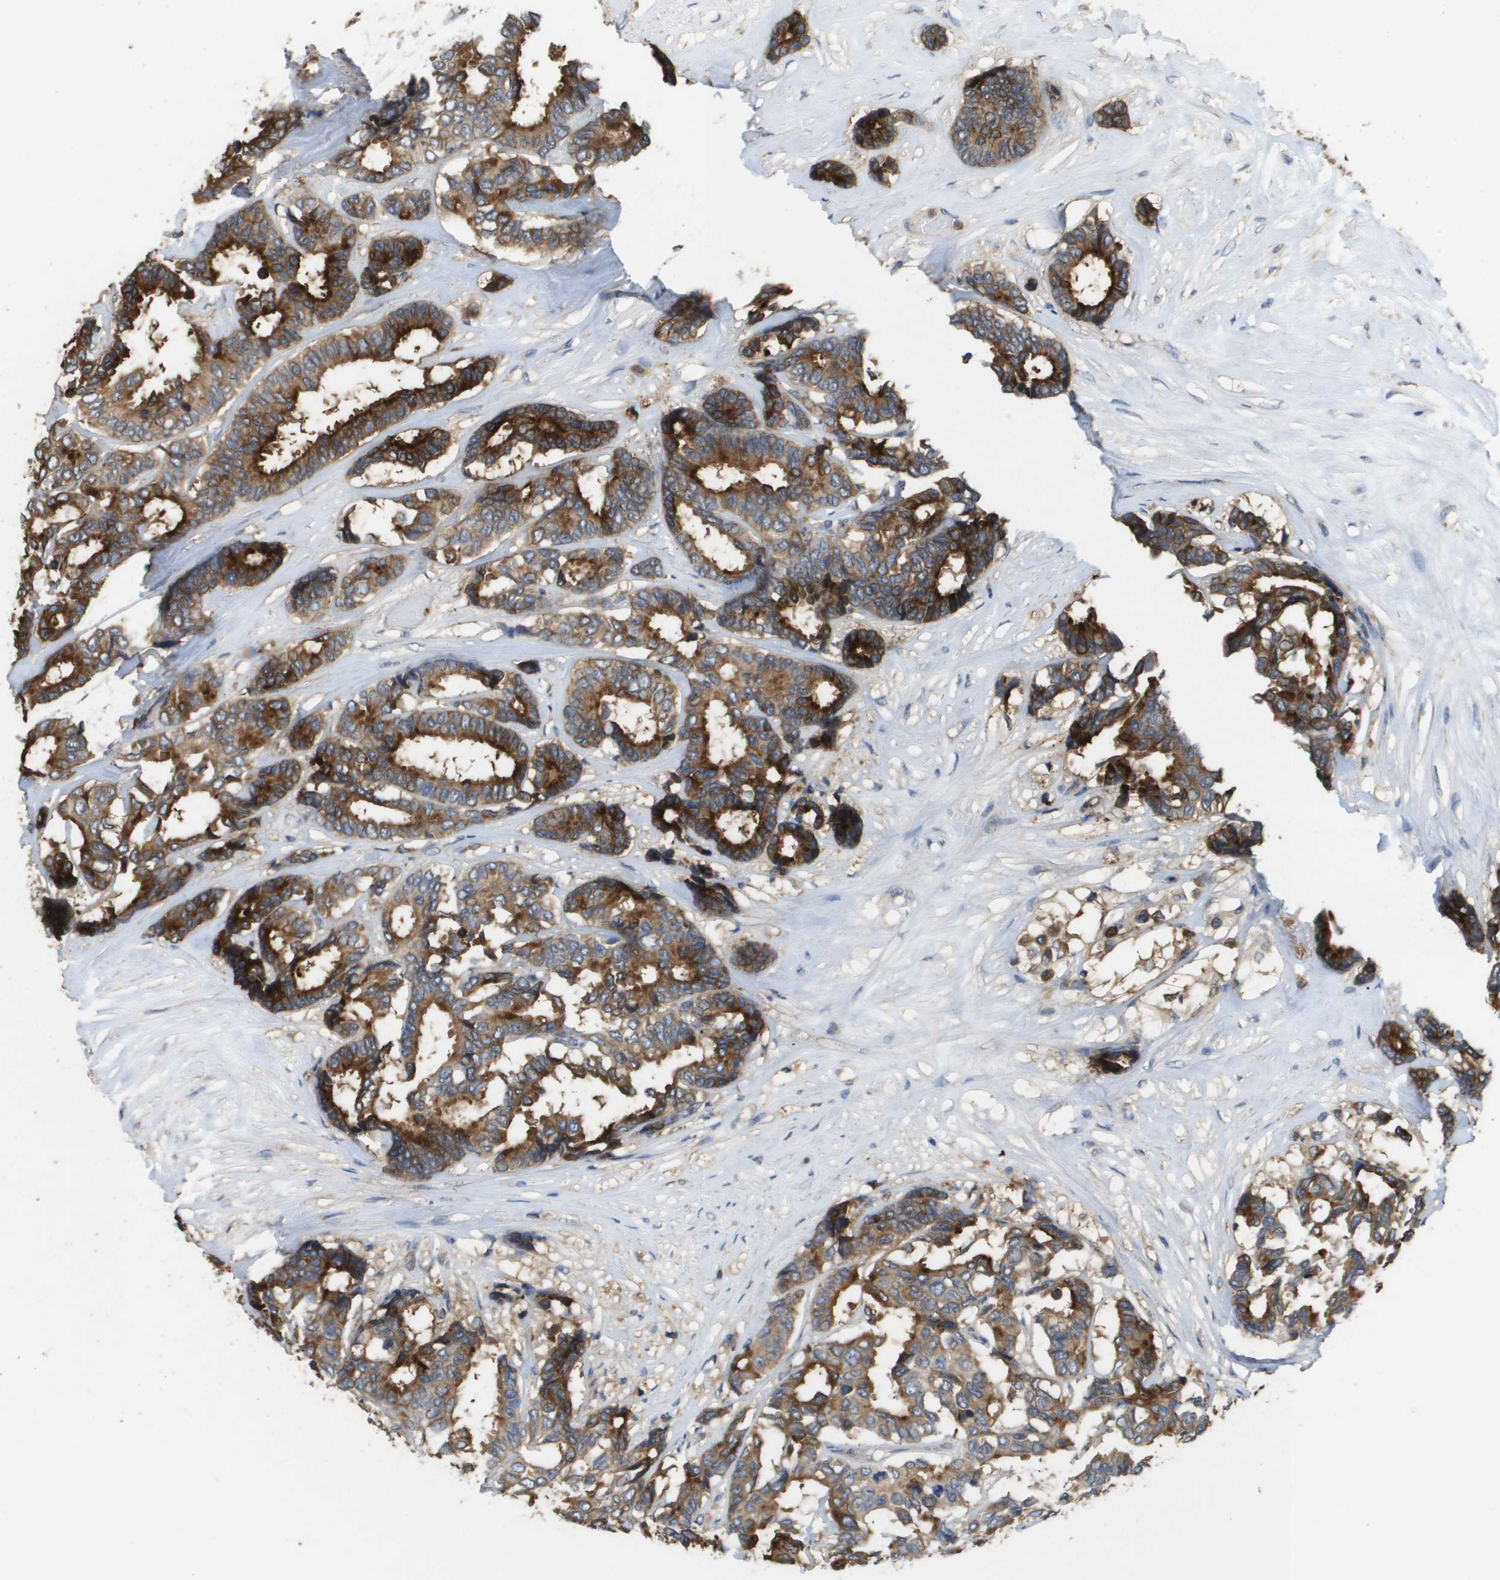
{"staining": {"intensity": "strong", "quantity": ">75%", "location": "cytoplasmic/membranous"}, "tissue": "breast cancer", "cell_type": "Tumor cells", "image_type": "cancer", "snomed": [{"axis": "morphology", "description": "Duct carcinoma"}, {"axis": "topography", "description": "Breast"}], "caption": "DAB (3,3'-diaminobenzidine) immunohistochemical staining of human breast invasive ductal carcinoma reveals strong cytoplasmic/membranous protein positivity in about >75% of tumor cells.", "gene": "RAB27B", "patient": {"sex": "female", "age": 87}}